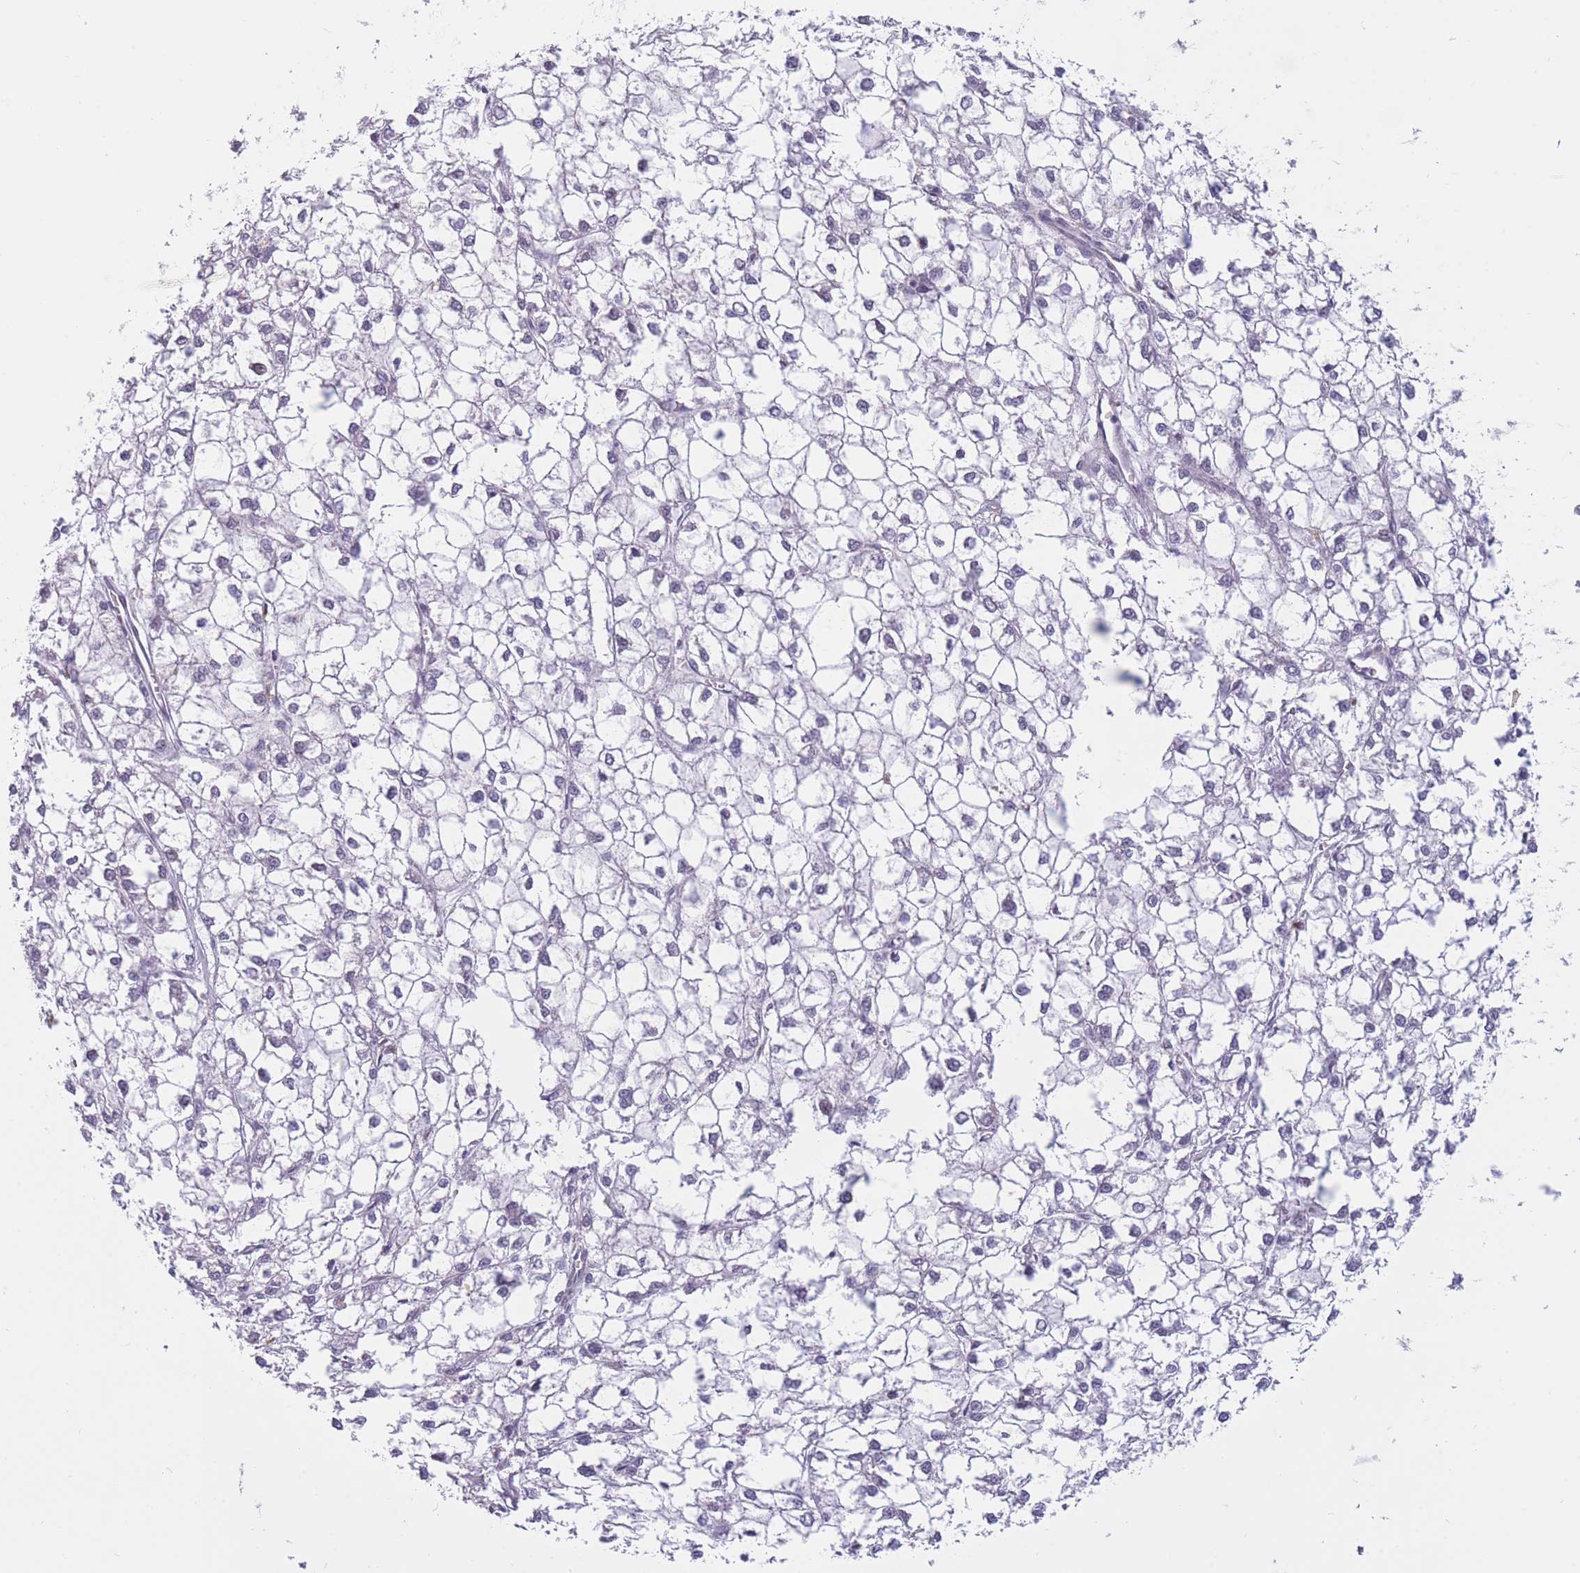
{"staining": {"intensity": "negative", "quantity": "none", "location": "none"}, "tissue": "liver cancer", "cell_type": "Tumor cells", "image_type": "cancer", "snomed": [{"axis": "morphology", "description": "Carcinoma, Hepatocellular, NOS"}, {"axis": "topography", "description": "Liver"}], "caption": "This micrograph is of hepatocellular carcinoma (liver) stained with immunohistochemistry (IHC) to label a protein in brown with the nuclei are counter-stained blue. There is no expression in tumor cells.", "gene": "COL27A1", "patient": {"sex": "female", "age": 43}}